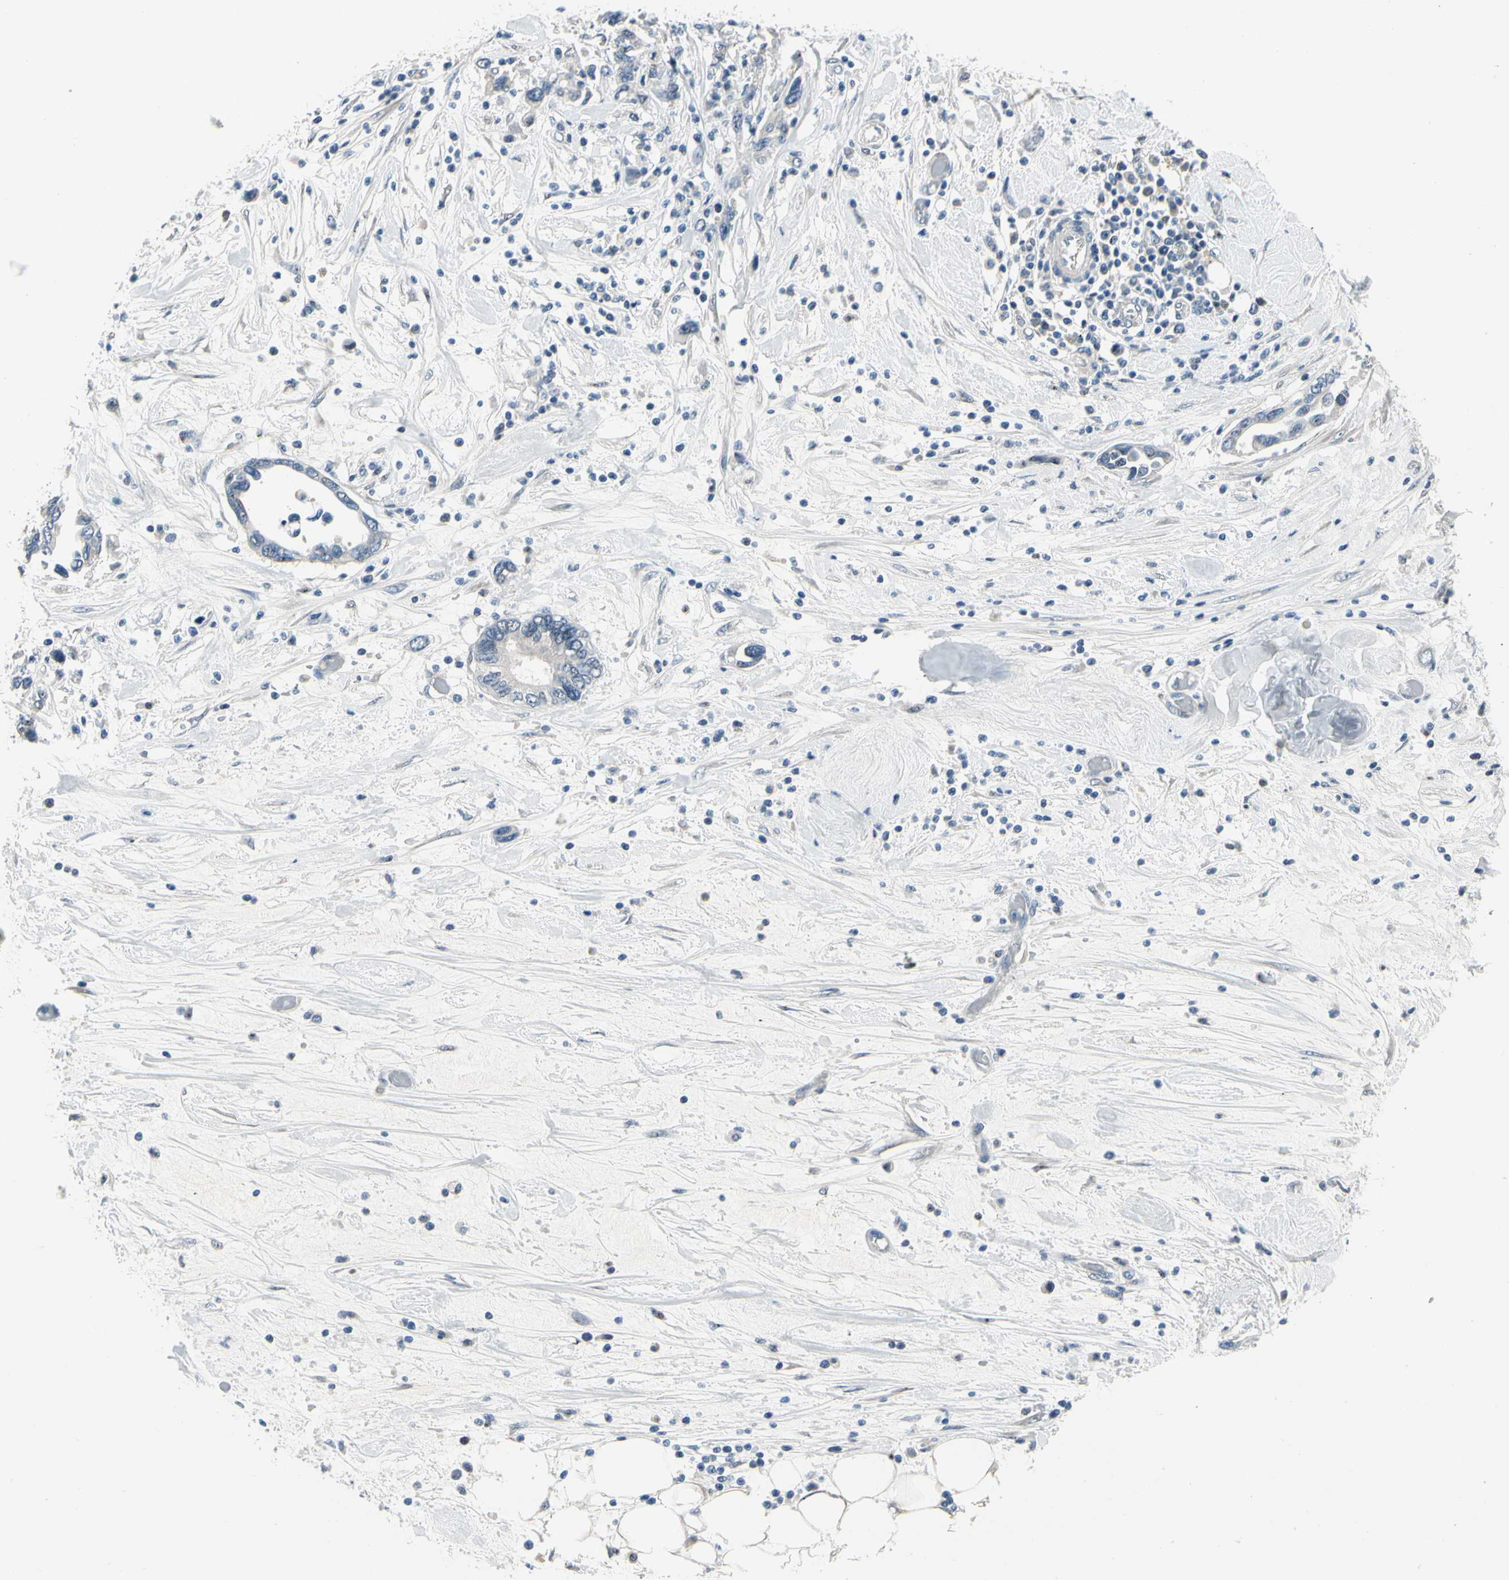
{"staining": {"intensity": "negative", "quantity": "none", "location": "none"}, "tissue": "pancreatic cancer", "cell_type": "Tumor cells", "image_type": "cancer", "snomed": [{"axis": "morphology", "description": "Adenocarcinoma, NOS"}, {"axis": "topography", "description": "Pancreas"}], "caption": "Human adenocarcinoma (pancreatic) stained for a protein using IHC demonstrates no staining in tumor cells.", "gene": "NFASC", "patient": {"sex": "female", "age": 57}}